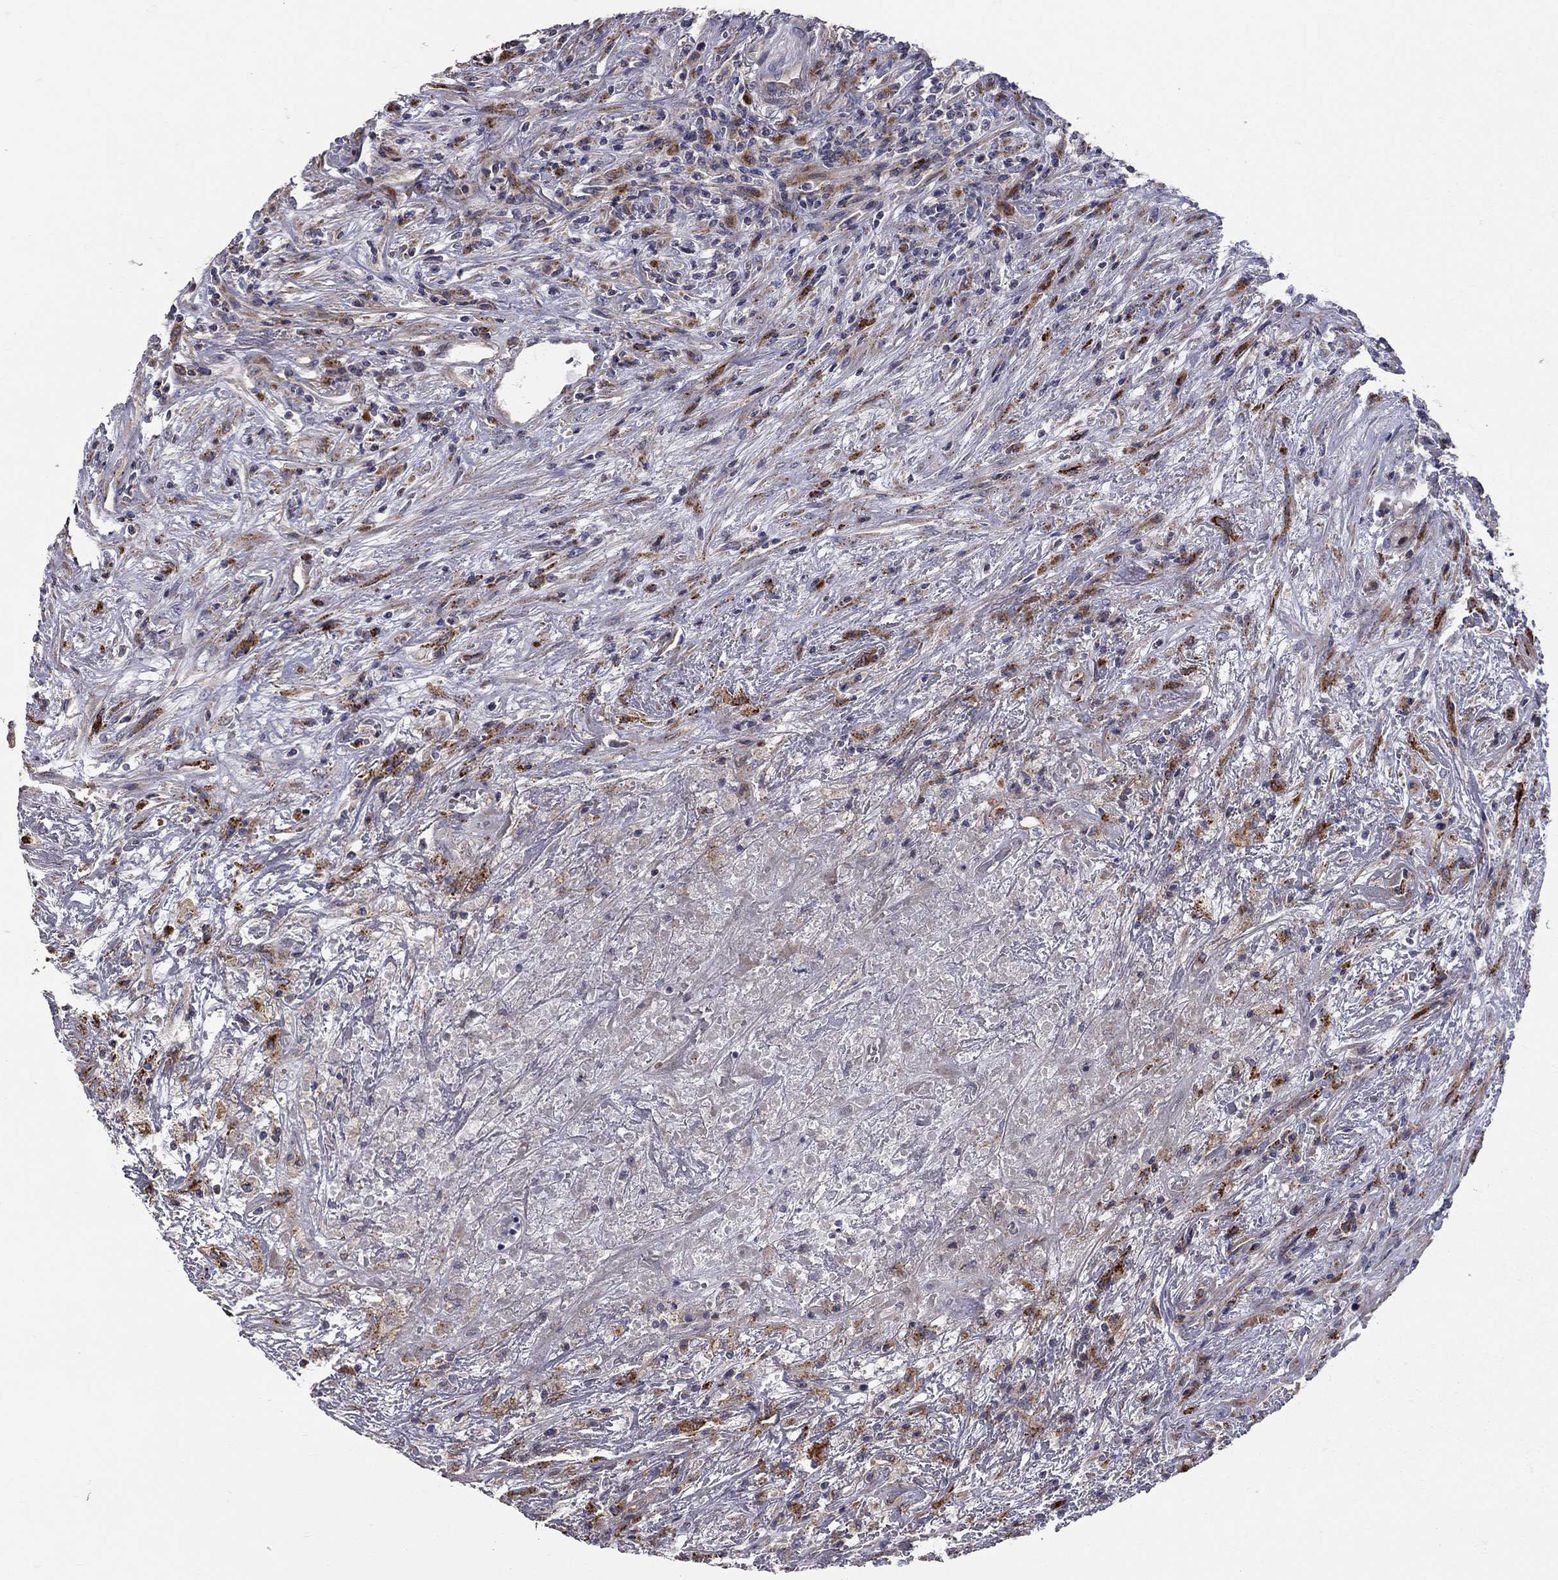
{"staining": {"intensity": "negative", "quantity": "none", "location": "none"}, "tissue": "lymphoma", "cell_type": "Tumor cells", "image_type": "cancer", "snomed": [{"axis": "morphology", "description": "Malignant lymphoma, non-Hodgkin's type, High grade"}, {"axis": "topography", "description": "Lung"}], "caption": "Immunohistochemistry (IHC) image of human malignant lymphoma, non-Hodgkin's type (high-grade) stained for a protein (brown), which exhibits no staining in tumor cells.", "gene": "KANSL1L", "patient": {"sex": "male", "age": 79}}